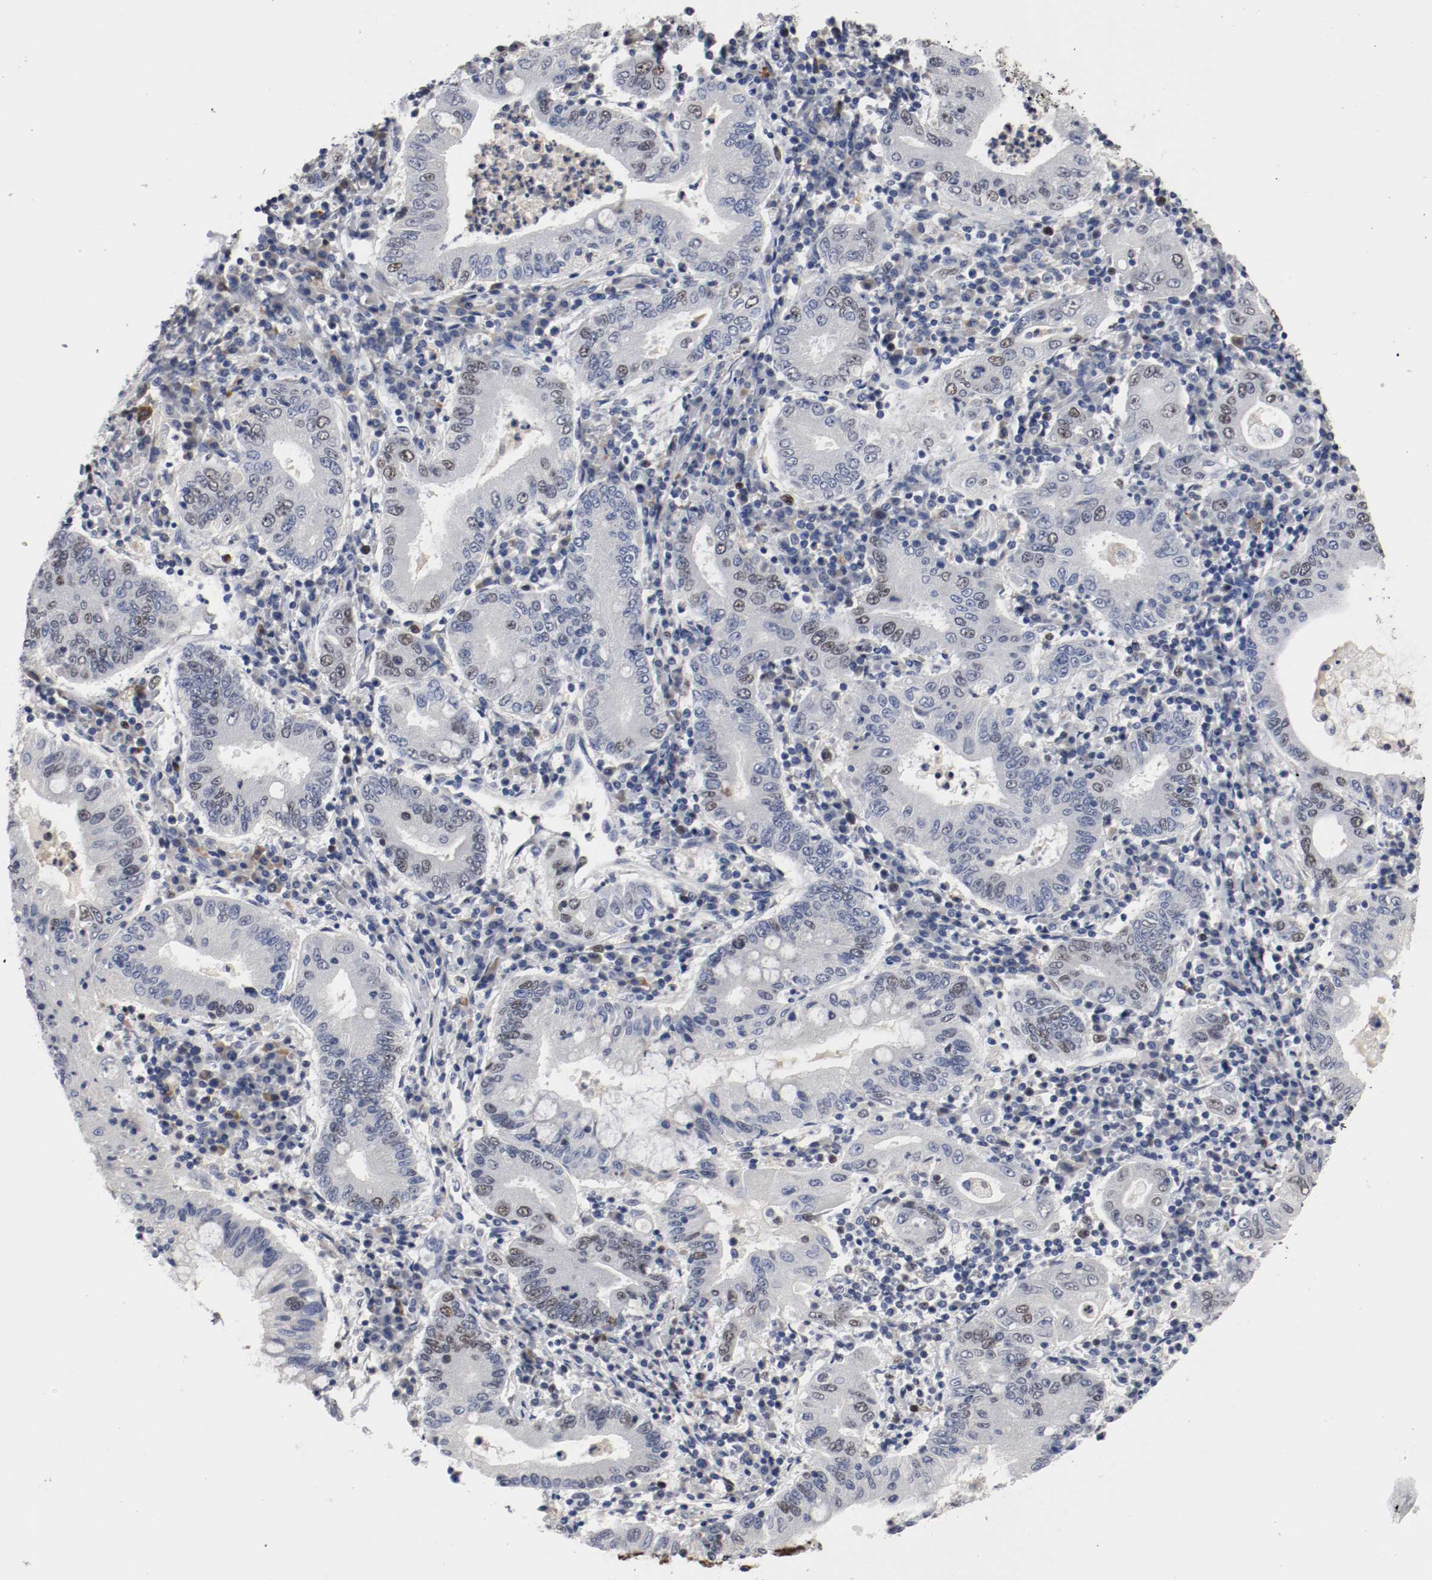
{"staining": {"intensity": "weak", "quantity": "<25%", "location": "nuclear"}, "tissue": "stomach cancer", "cell_type": "Tumor cells", "image_type": "cancer", "snomed": [{"axis": "morphology", "description": "Normal tissue, NOS"}, {"axis": "morphology", "description": "Adenocarcinoma, NOS"}, {"axis": "topography", "description": "Esophagus"}, {"axis": "topography", "description": "Stomach, upper"}, {"axis": "topography", "description": "Peripheral nerve tissue"}], "caption": "A high-resolution photomicrograph shows immunohistochemistry (IHC) staining of stomach cancer, which shows no significant positivity in tumor cells.", "gene": "MCM6", "patient": {"sex": "male", "age": 62}}